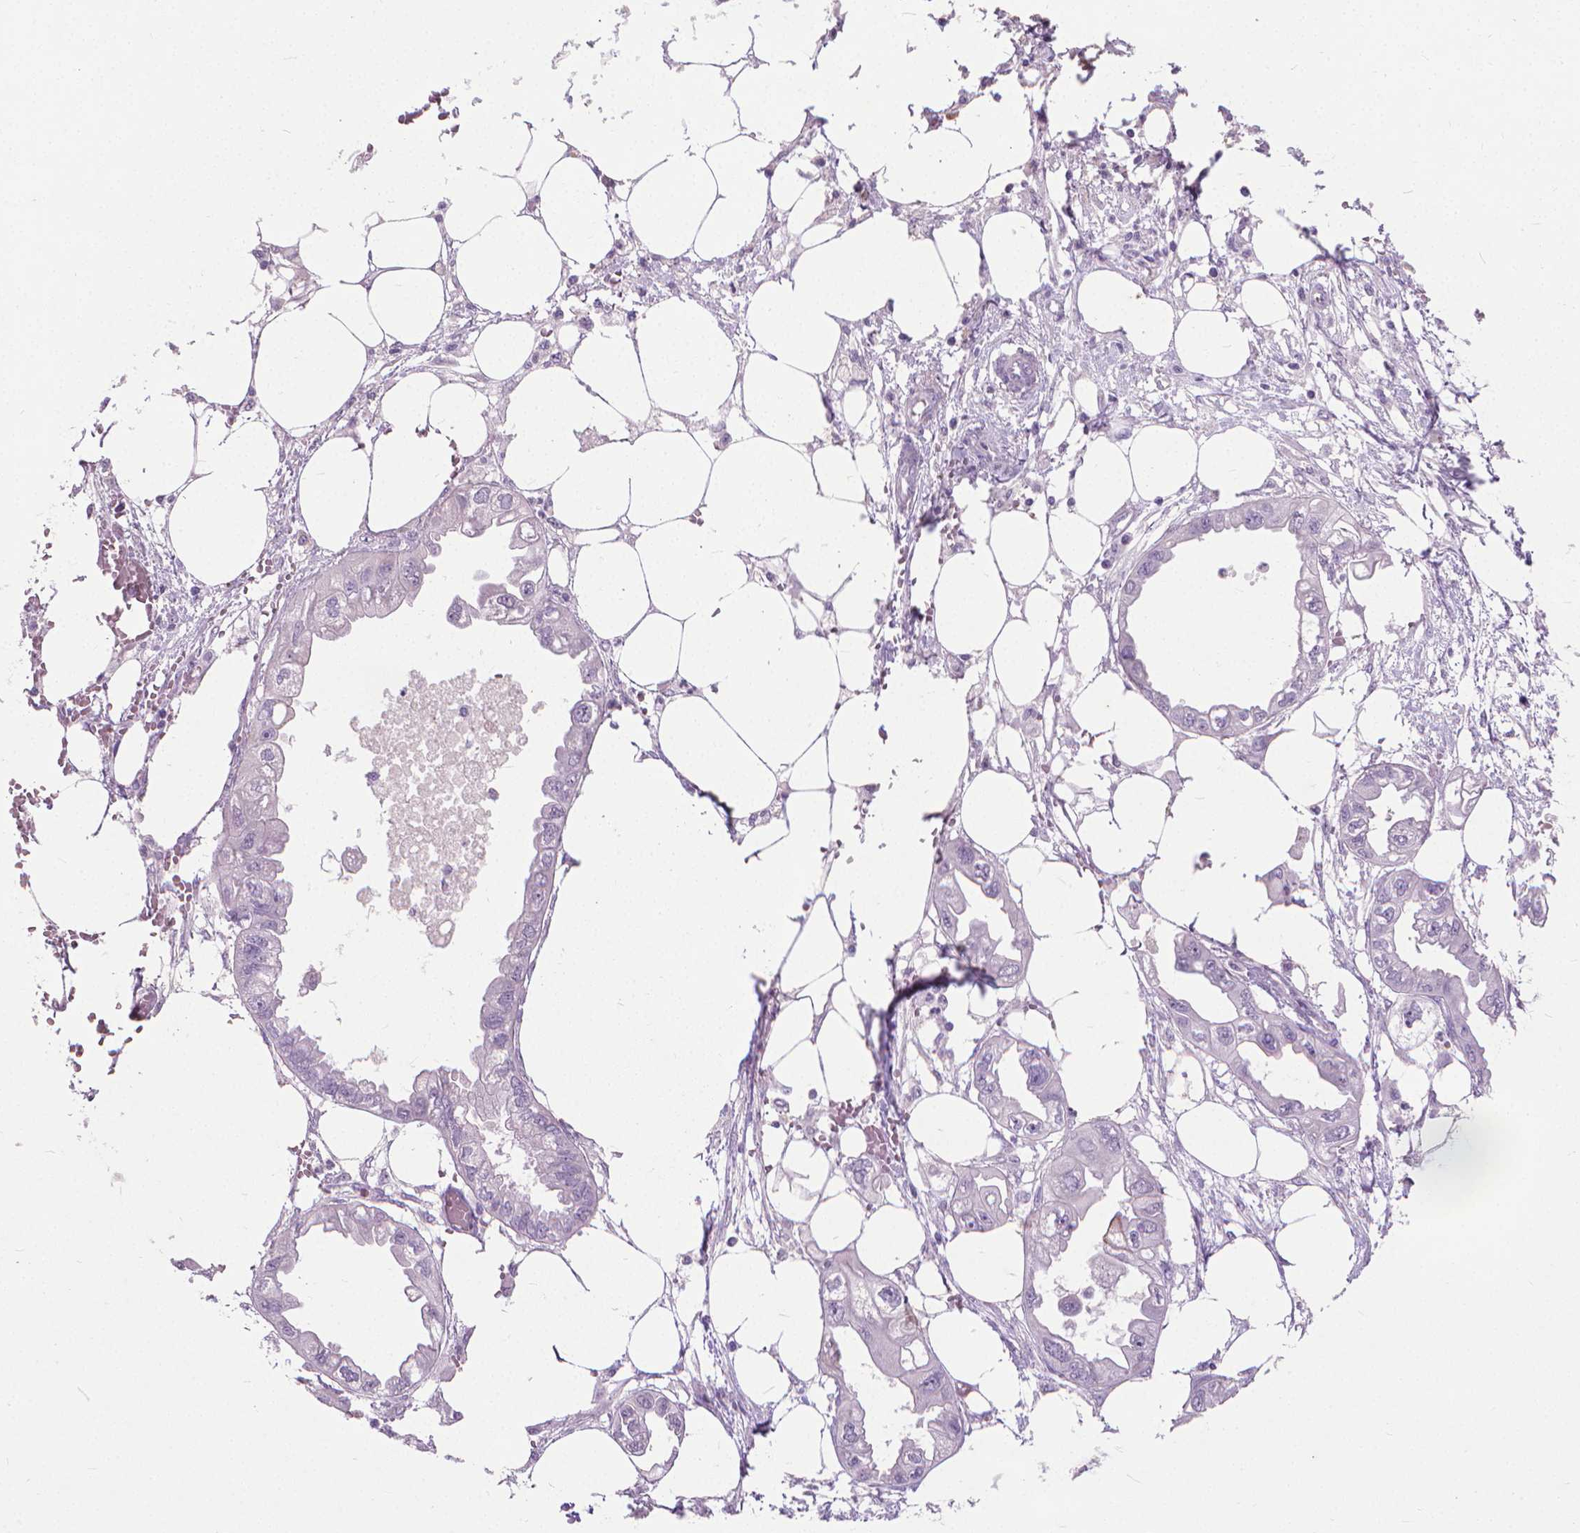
{"staining": {"intensity": "negative", "quantity": "none", "location": "none"}, "tissue": "endometrial cancer", "cell_type": "Tumor cells", "image_type": "cancer", "snomed": [{"axis": "morphology", "description": "Adenocarcinoma, NOS"}, {"axis": "morphology", "description": "Adenocarcinoma, metastatic, NOS"}, {"axis": "topography", "description": "Adipose tissue"}, {"axis": "topography", "description": "Endometrium"}], "caption": "IHC of metastatic adenocarcinoma (endometrial) shows no staining in tumor cells.", "gene": "KRT5", "patient": {"sex": "female", "age": 67}}